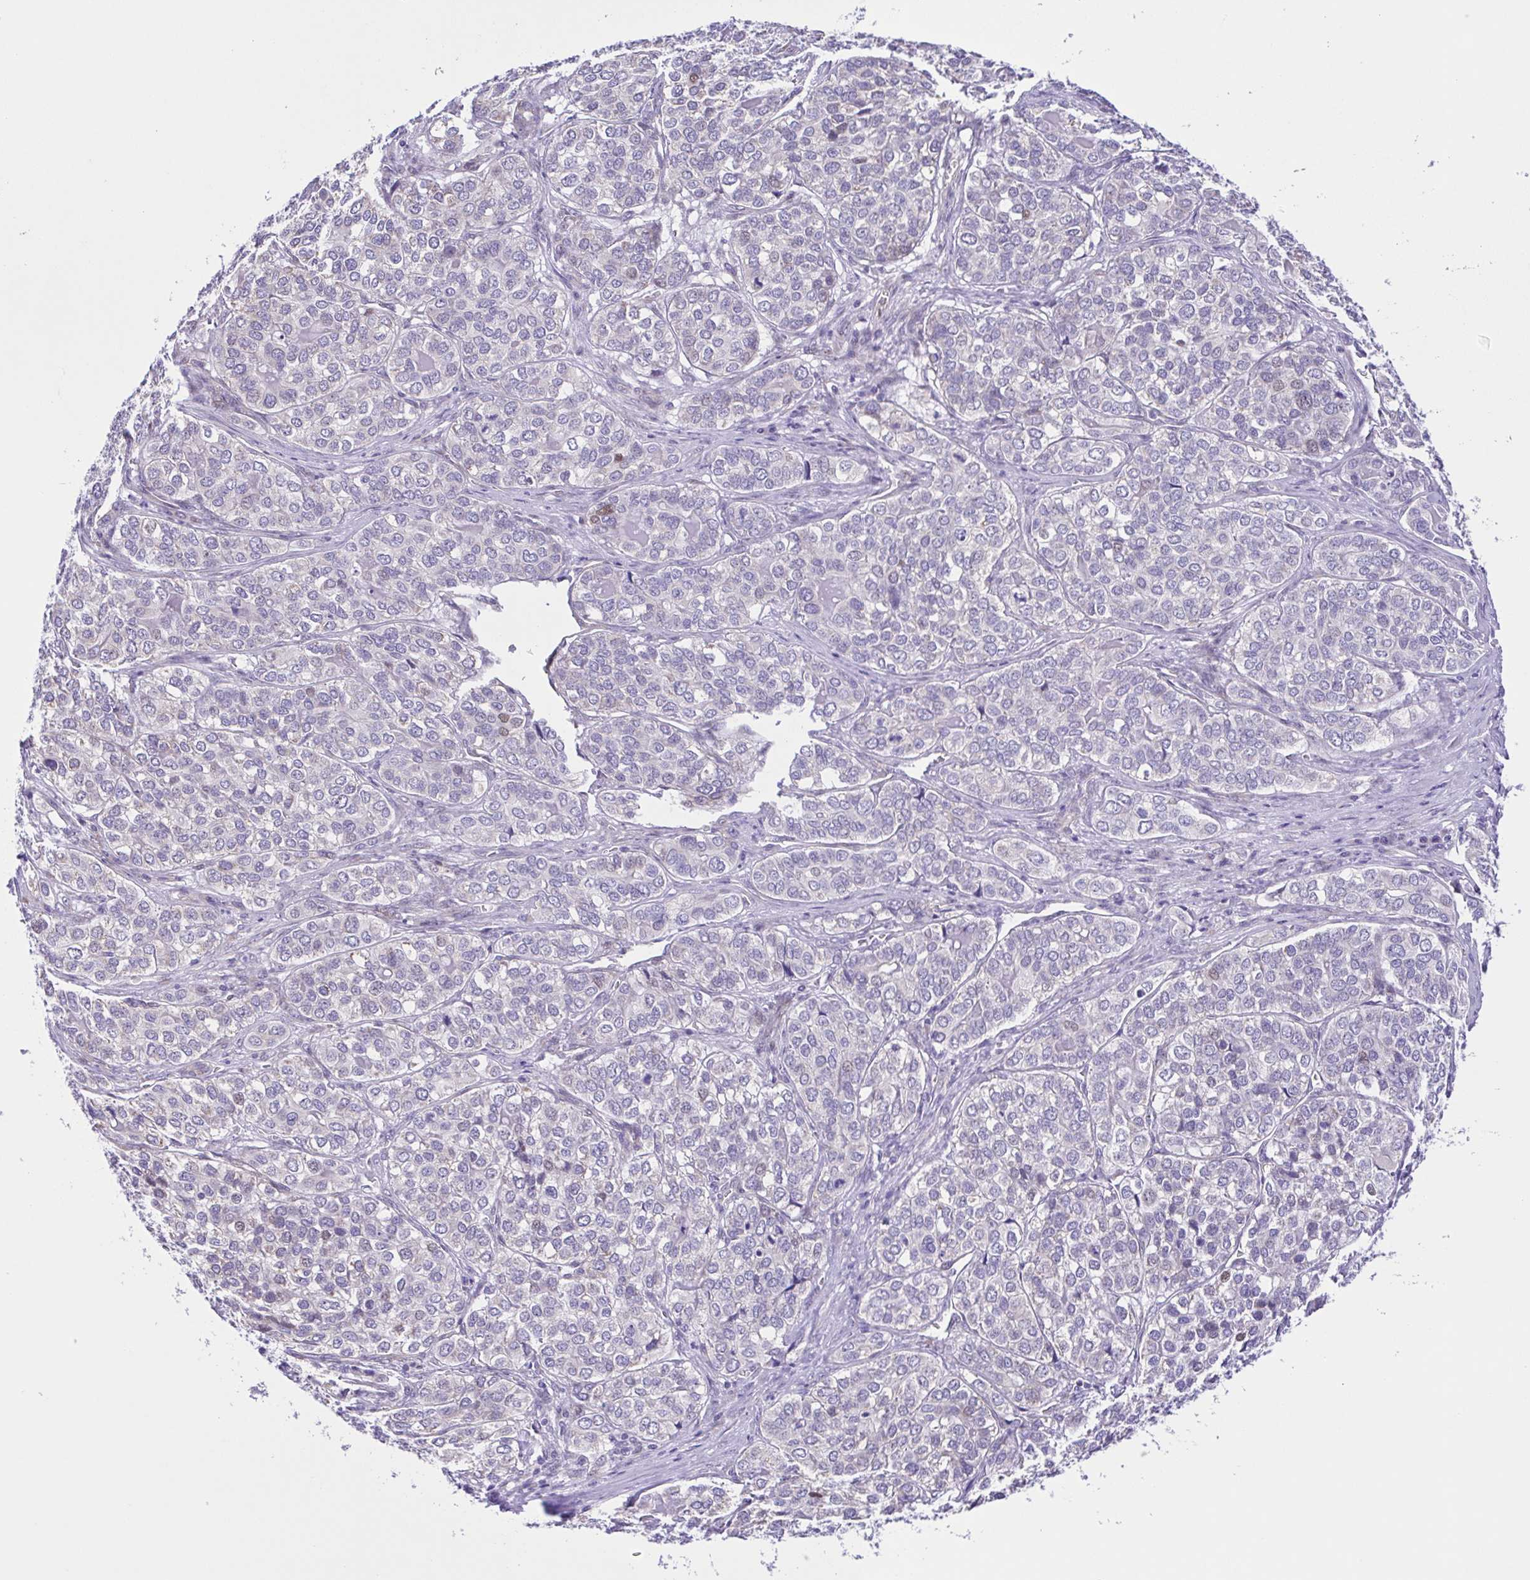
{"staining": {"intensity": "negative", "quantity": "none", "location": "none"}, "tissue": "liver cancer", "cell_type": "Tumor cells", "image_type": "cancer", "snomed": [{"axis": "morphology", "description": "Cholangiocarcinoma"}, {"axis": "topography", "description": "Liver"}], "caption": "Photomicrograph shows no protein expression in tumor cells of liver cancer tissue.", "gene": "TGM3", "patient": {"sex": "male", "age": 56}}